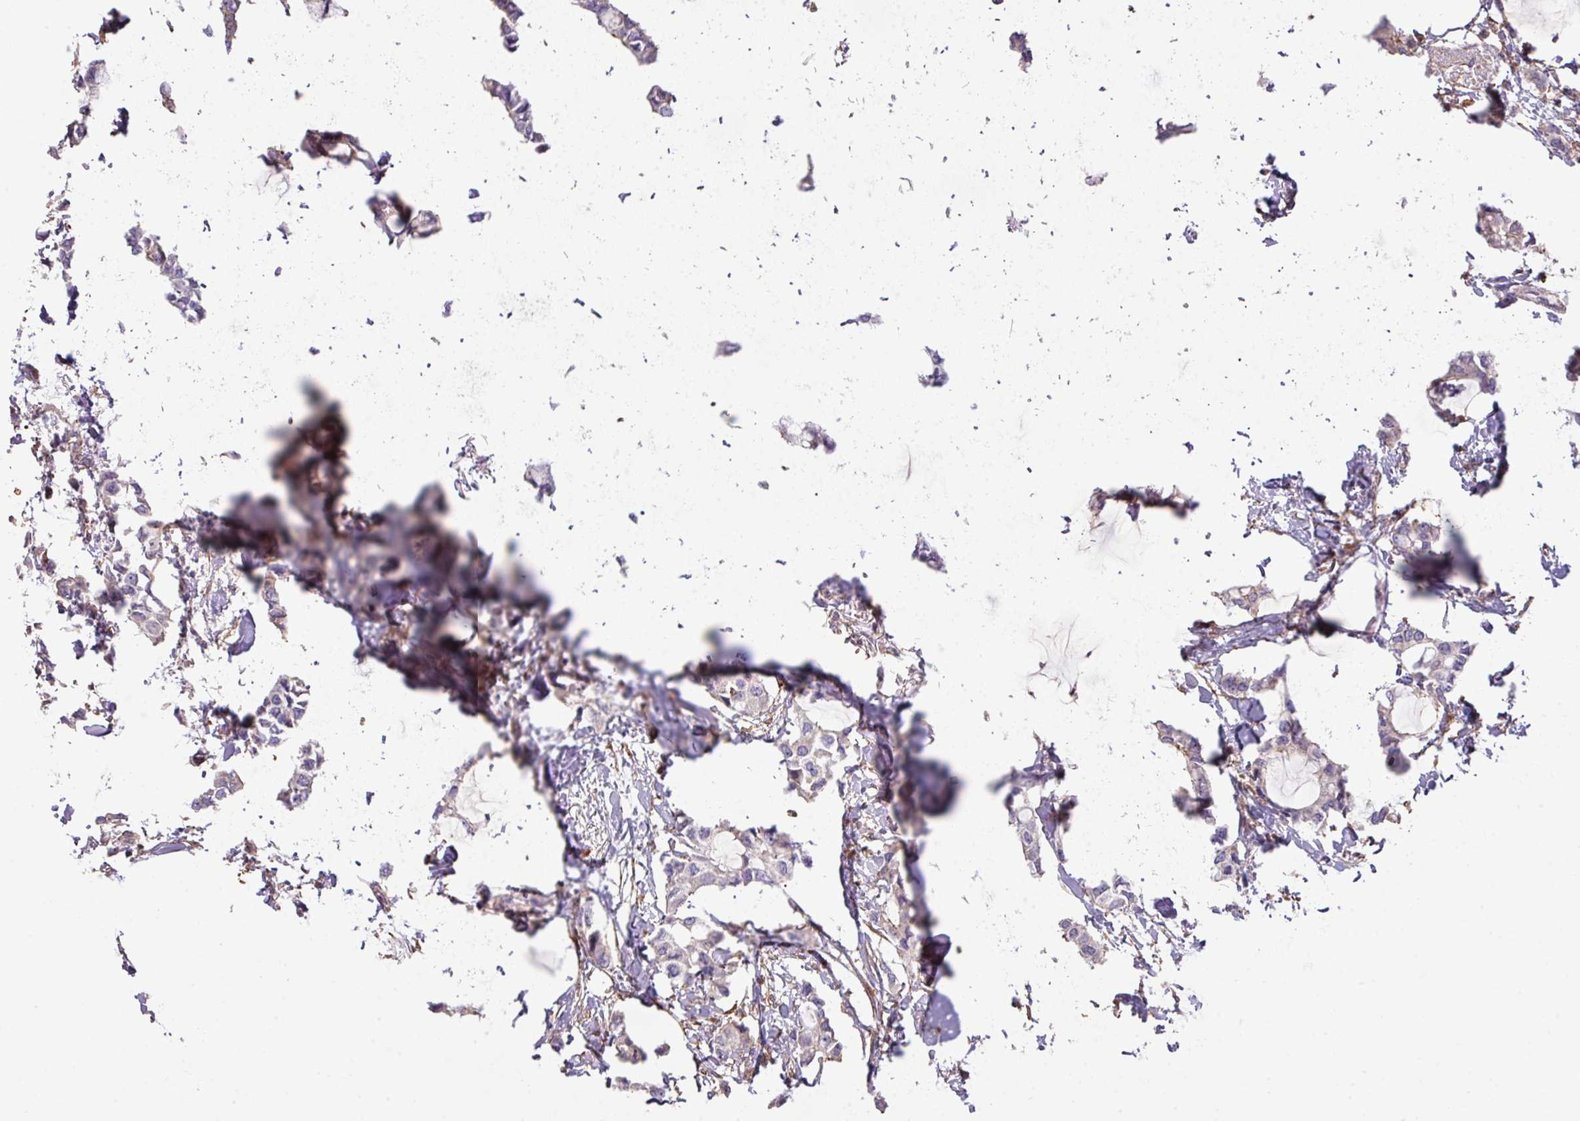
{"staining": {"intensity": "negative", "quantity": "none", "location": "none"}, "tissue": "breast cancer", "cell_type": "Tumor cells", "image_type": "cancer", "snomed": [{"axis": "morphology", "description": "Duct carcinoma"}, {"axis": "topography", "description": "Breast"}], "caption": "There is no significant positivity in tumor cells of breast cancer.", "gene": "LRRC41", "patient": {"sex": "female", "age": 73}}